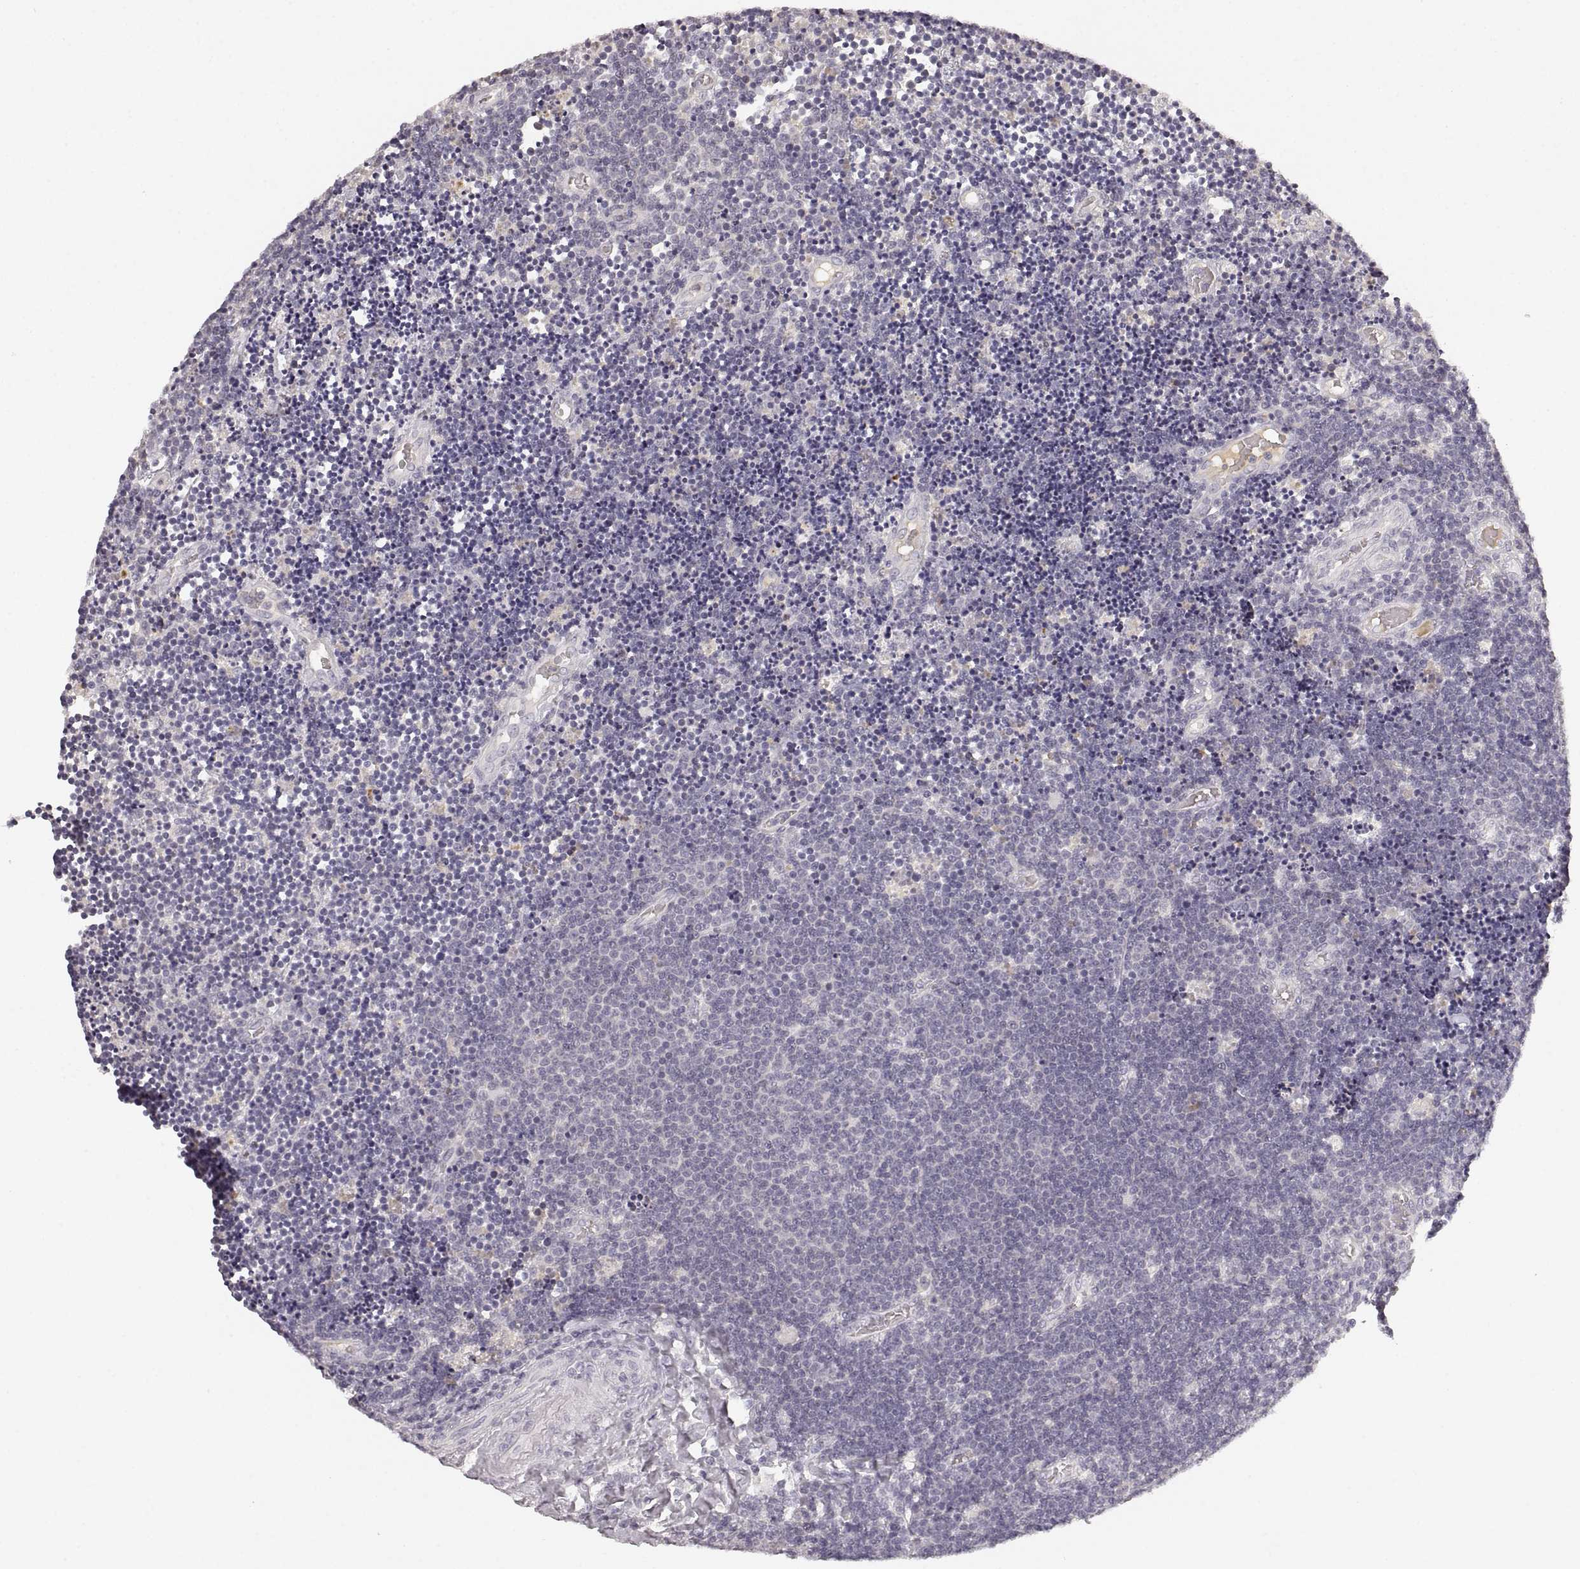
{"staining": {"intensity": "negative", "quantity": "none", "location": "none"}, "tissue": "lymphoma", "cell_type": "Tumor cells", "image_type": "cancer", "snomed": [{"axis": "morphology", "description": "Malignant lymphoma, non-Hodgkin's type, Low grade"}, {"axis": "topography", "description": "Brain"}], "caption": "High power microscopy micrograph of an IHC micrograph of low-grade malignant lymphoma, non-Hodgkin's type, revealing no significant expression in tumor cells.", "gene": "RUNDC3A", "patient": {"sex": "female", "age": 66}}